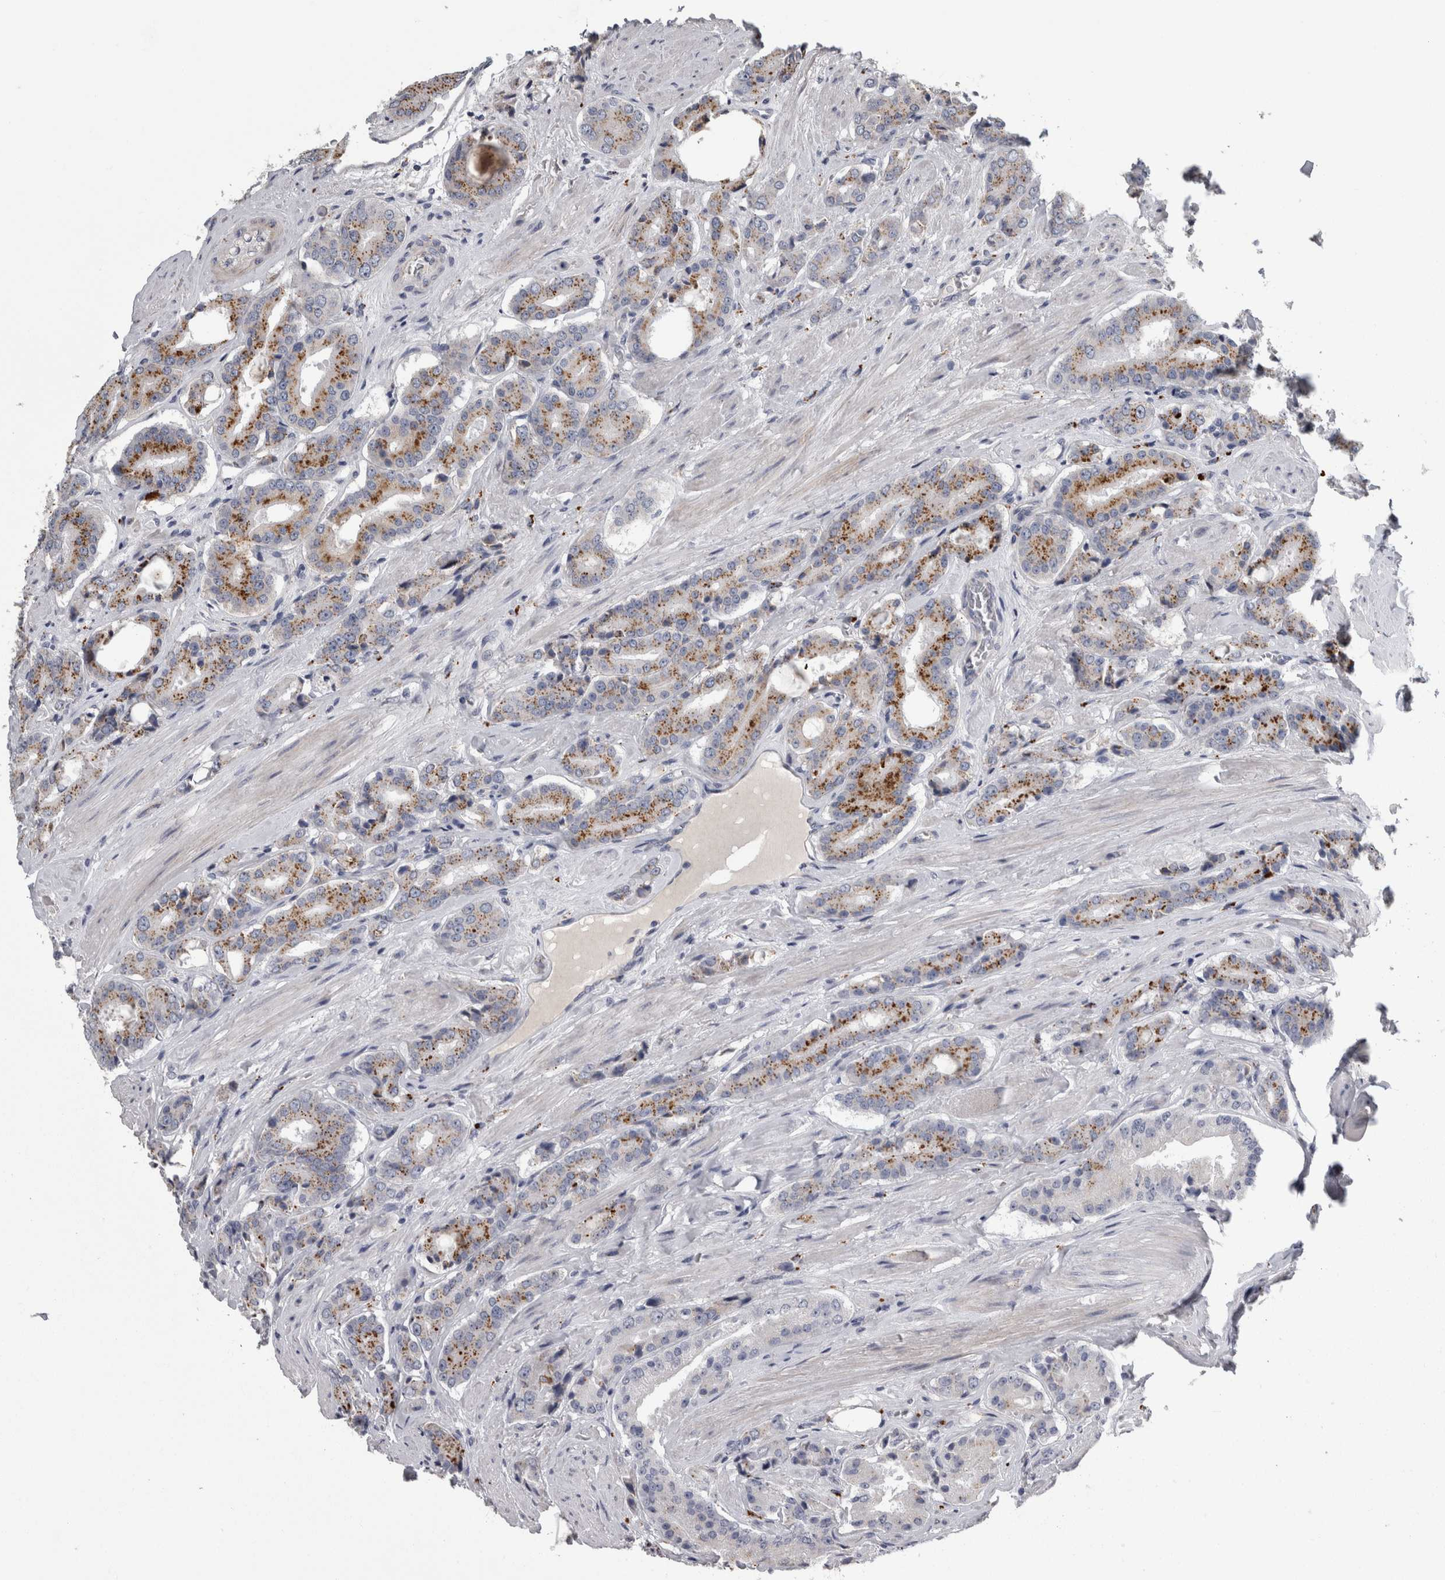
{"staining": {"intensity": "moderate", "quantity": ">75%", "location": "cytoplasmic/membranous"}, "tissue": "prostate cancer", "cell_type": "Tumor cells", "image_type": "cancer", "snomed": [{"axis": "morphology", "description": "Adenocarcinoma, High grade"}, {"axis": "topography", "description": "Prostate"}], "caption": "A photomicrograph of adenocarcinoma (high-grade) (prostate) stained for a protein shows moderate cytoplasmic/membranous brown staining in tumor cells.", "gene": "DPP7", "patient": {"sex": "male", "age": 71}}